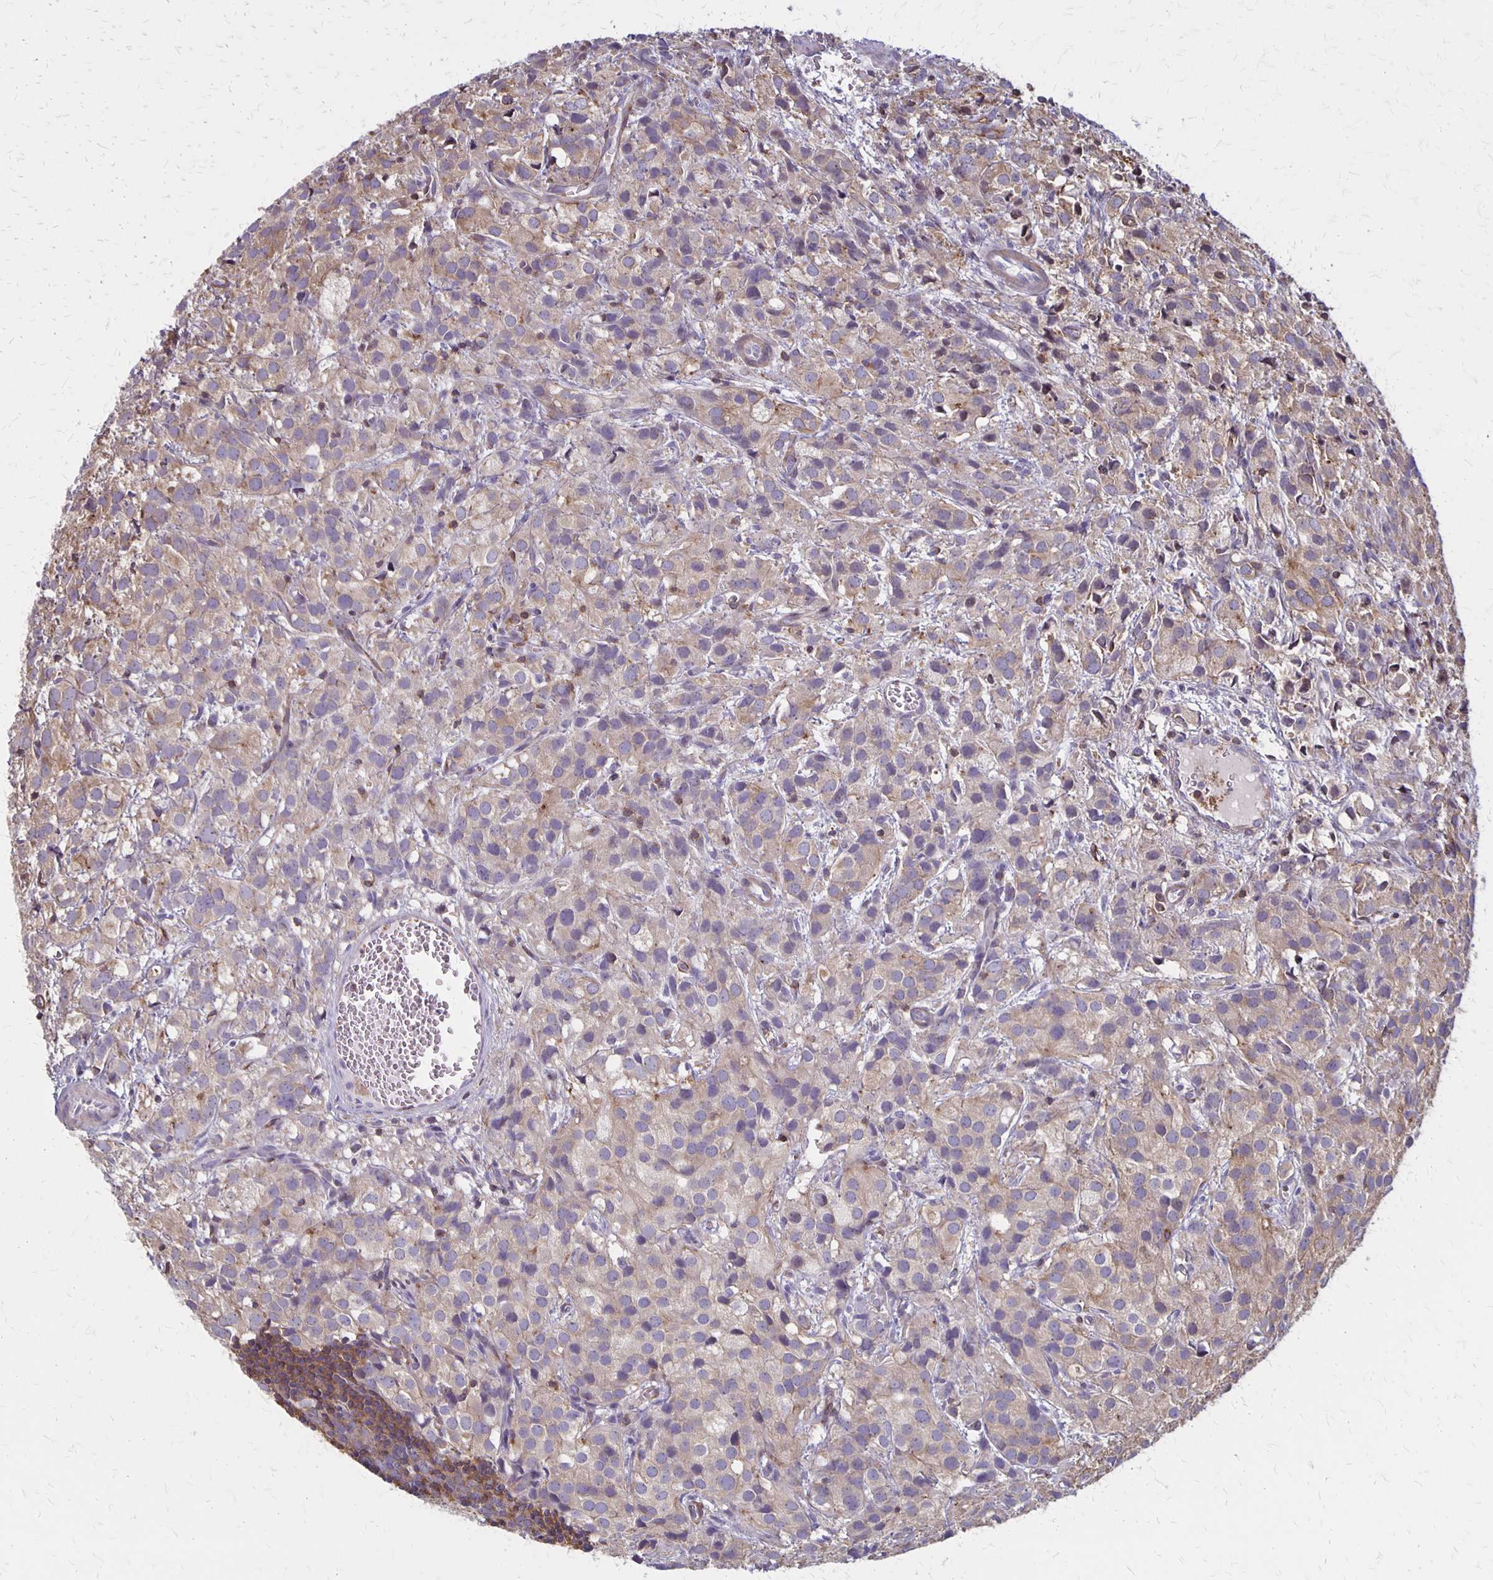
{"staining": {"intensity": "weak", "quantity": "<25%", "location": "cytoplasmic/membranous"}, "tissue": "prostate cancer", "cell_type": "Tumor cells", "image_type": "cancer", "snomed": [{"axis": "morphology", "description": "Adenocarcinoma, High grade"}, {"axis": "topography", "description": "Prostate"}], "caption": "Tumor cells show no significant staining in high-grade adenocarcinoma (prostate).", "gene": "SEPTIN5", "patient": {"sex": "male", "age": 86}}